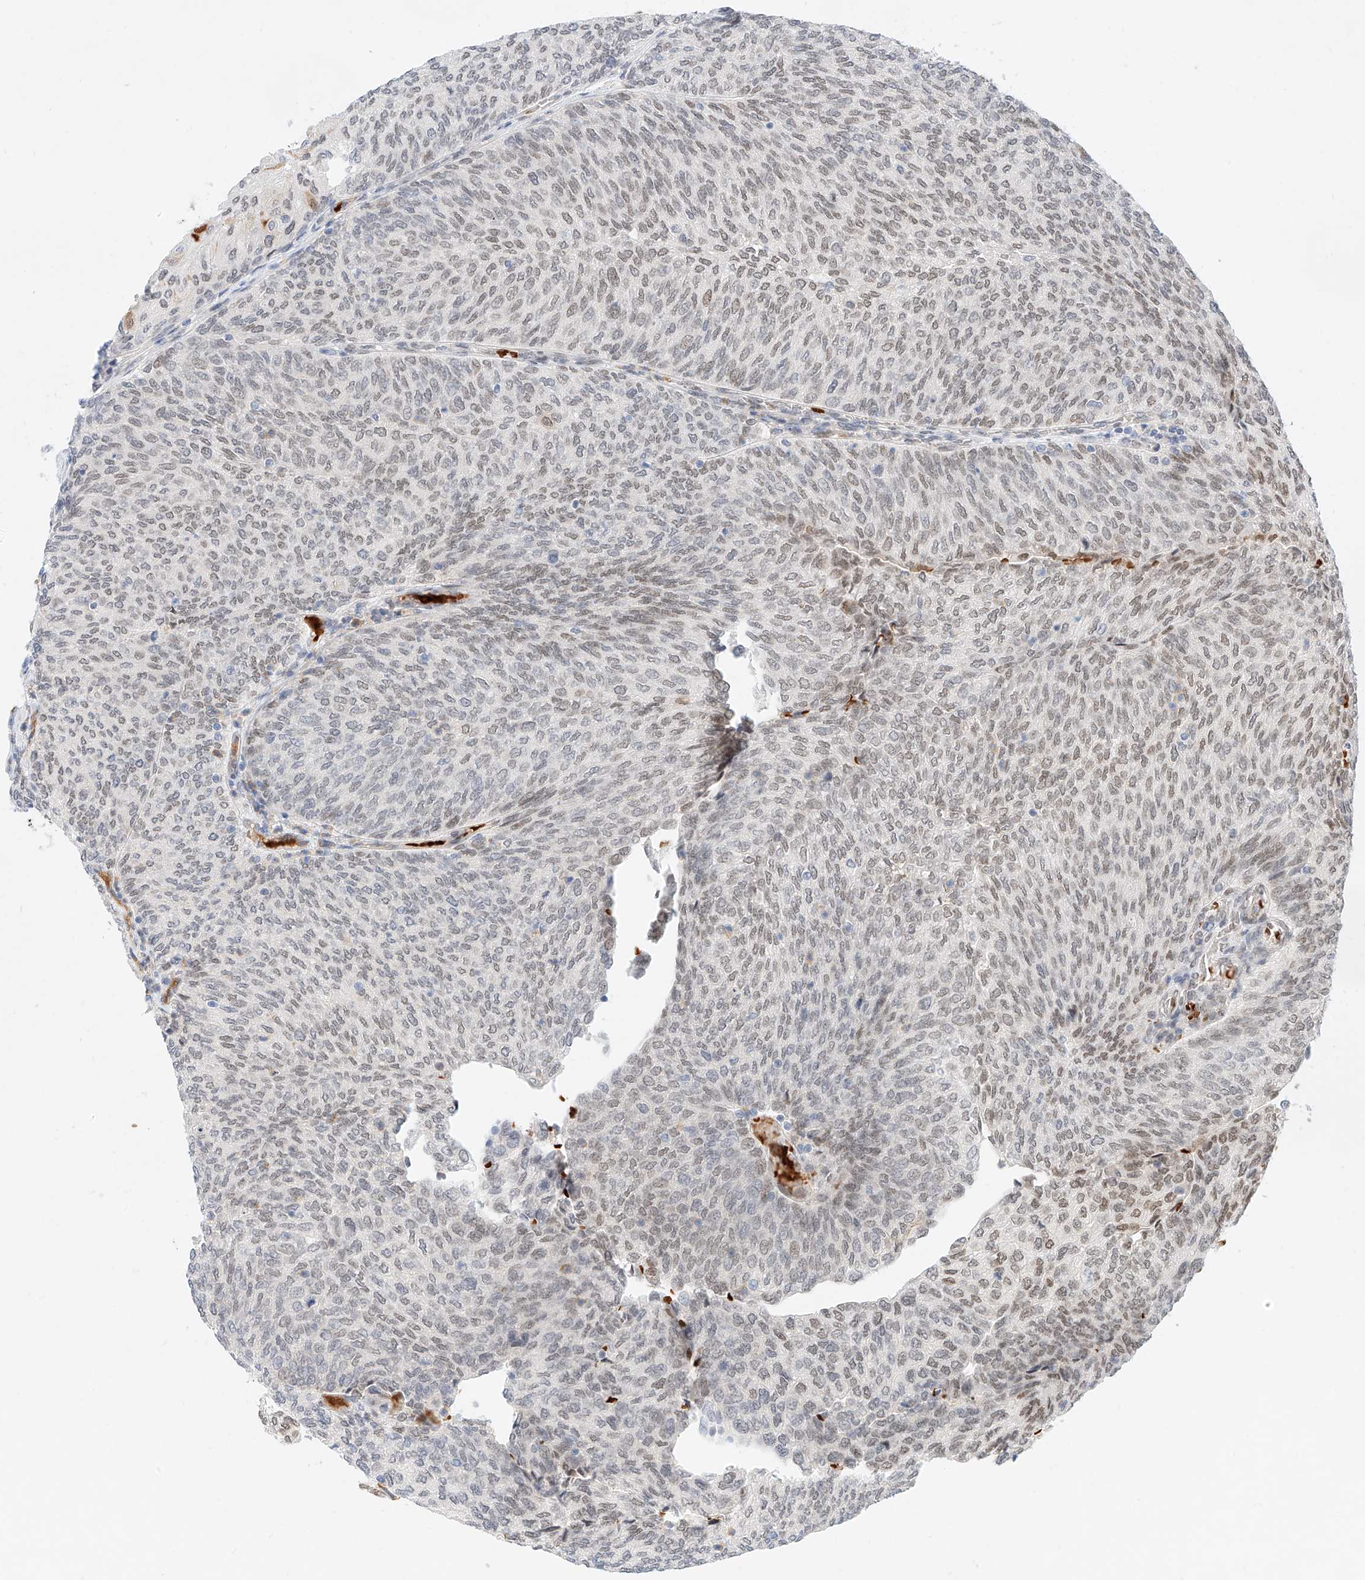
{"staining": {"intensity": "weak", "quantity": "25%-75%", "location": "nuclear"}, "tissue": "urothelial cancer", "cell_type": "Tumor cells", "image_type": "cancer", "snomed": [{"axis": "morphology", "description": "Urothelial carcinoma, Low grade"}, {"axis": "topography", "description": "Urinary bladder"}], "caption": "Immunohistochemistry (IHC) staining of urothelial carcinoma (low-grade), which displays low levels of weak nuclear positivity in approximately 25%-75% of tumor cells indicating weak nuclear protein expression. The staining was performed using DAB (3,3'-diaminobenzidine) (brown) for protein detection and nuclei were counterstained in hematoxylin (blue).", "gene": "CBX8", "patient": {"sex": "female", "age": 79}}